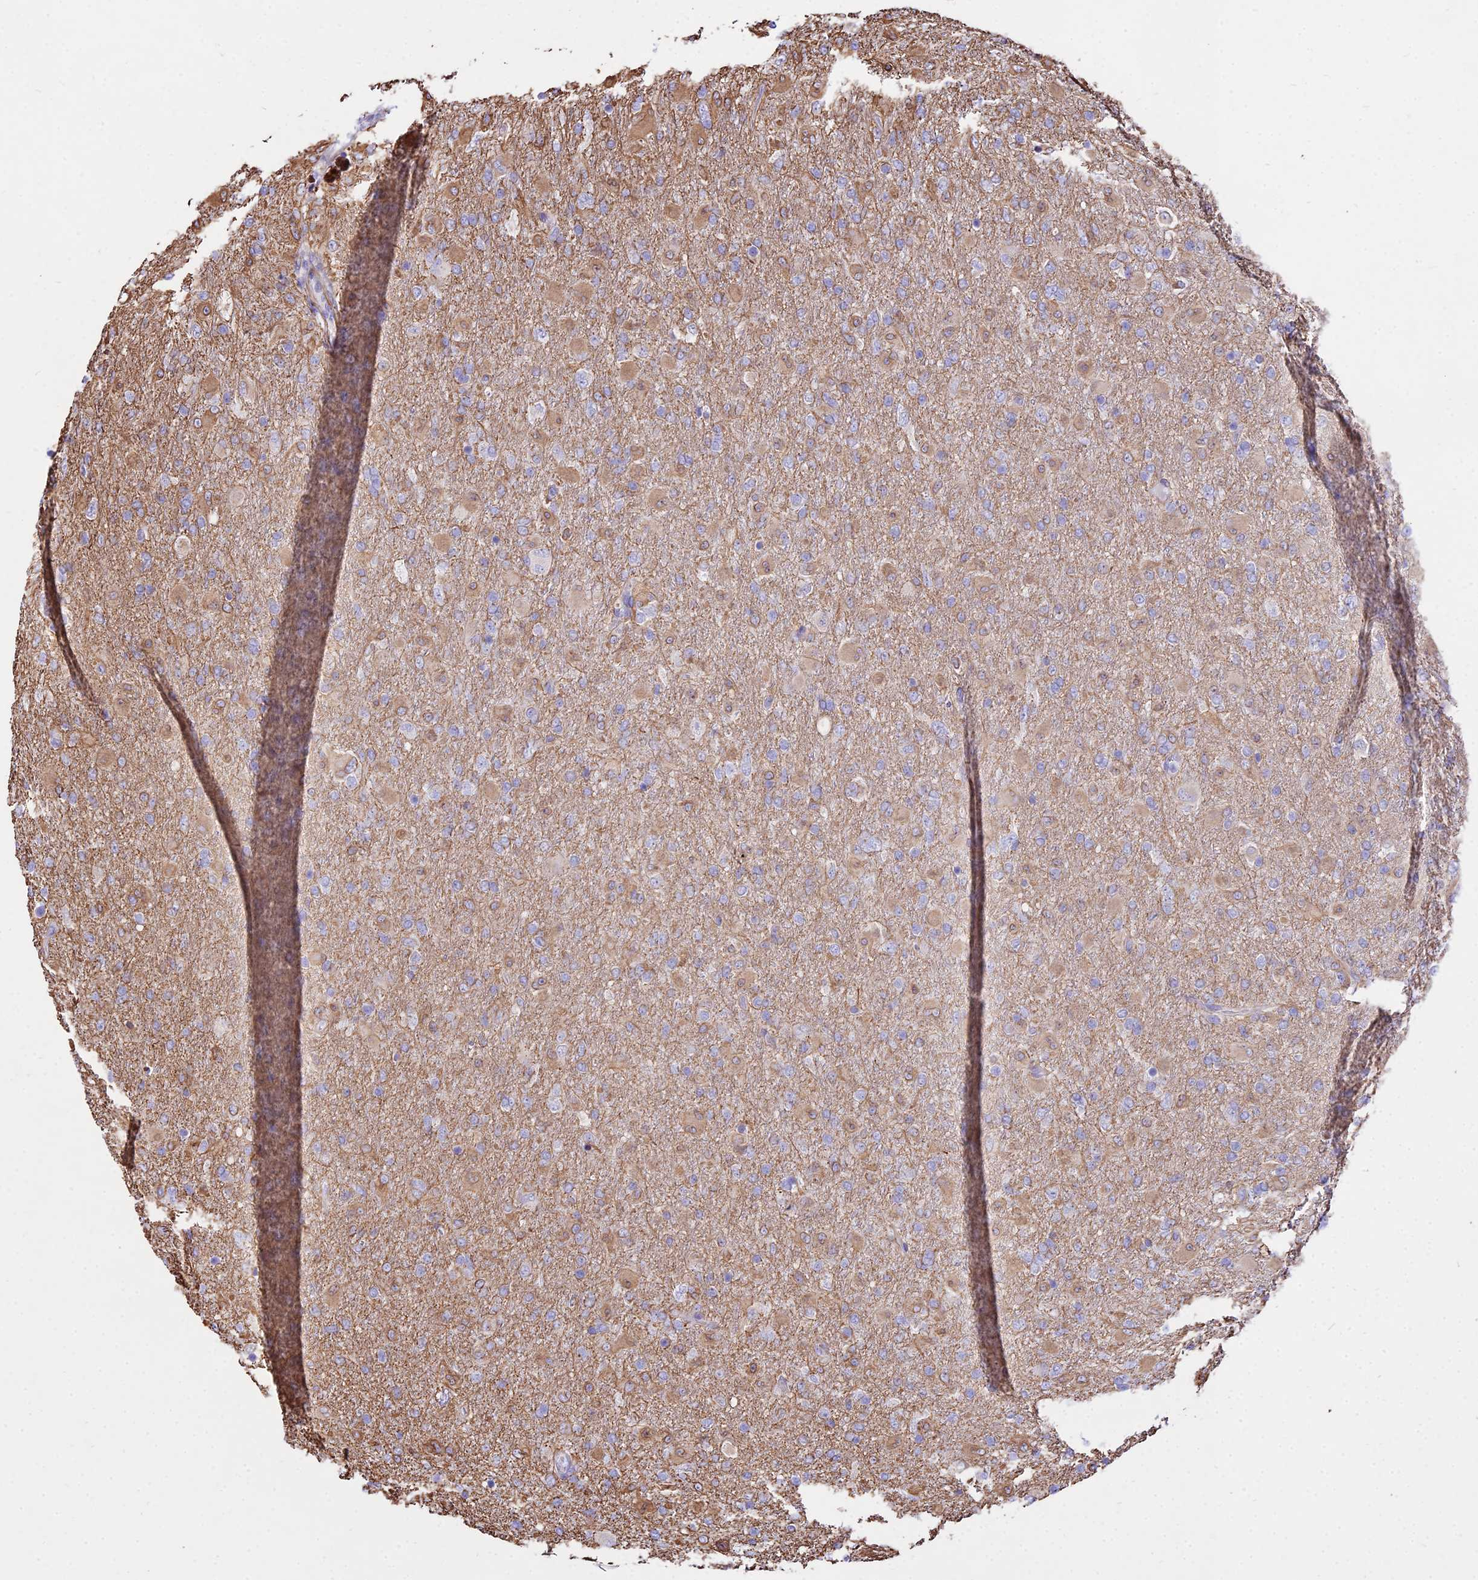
{"staining": {"intensity": "weak", "quantity": "<25%", "location": "cytoplasmic/membranous"}, "tissue": "glioma", "cell_type": "Tumor cells", "image_type": "cancer", "snomed": [{"axis": "morphology", "description": "Glioma, malignant, Low grade"}, {"axis": "topography", "description": "Brain"}], "caption": "An immunohistochemistry (IHC) histopathology image of glioma is shown. There is no staining in tumor cells of glioma.", "gene": "DLX1", "patient": {"sex": "male", "age": 65}}